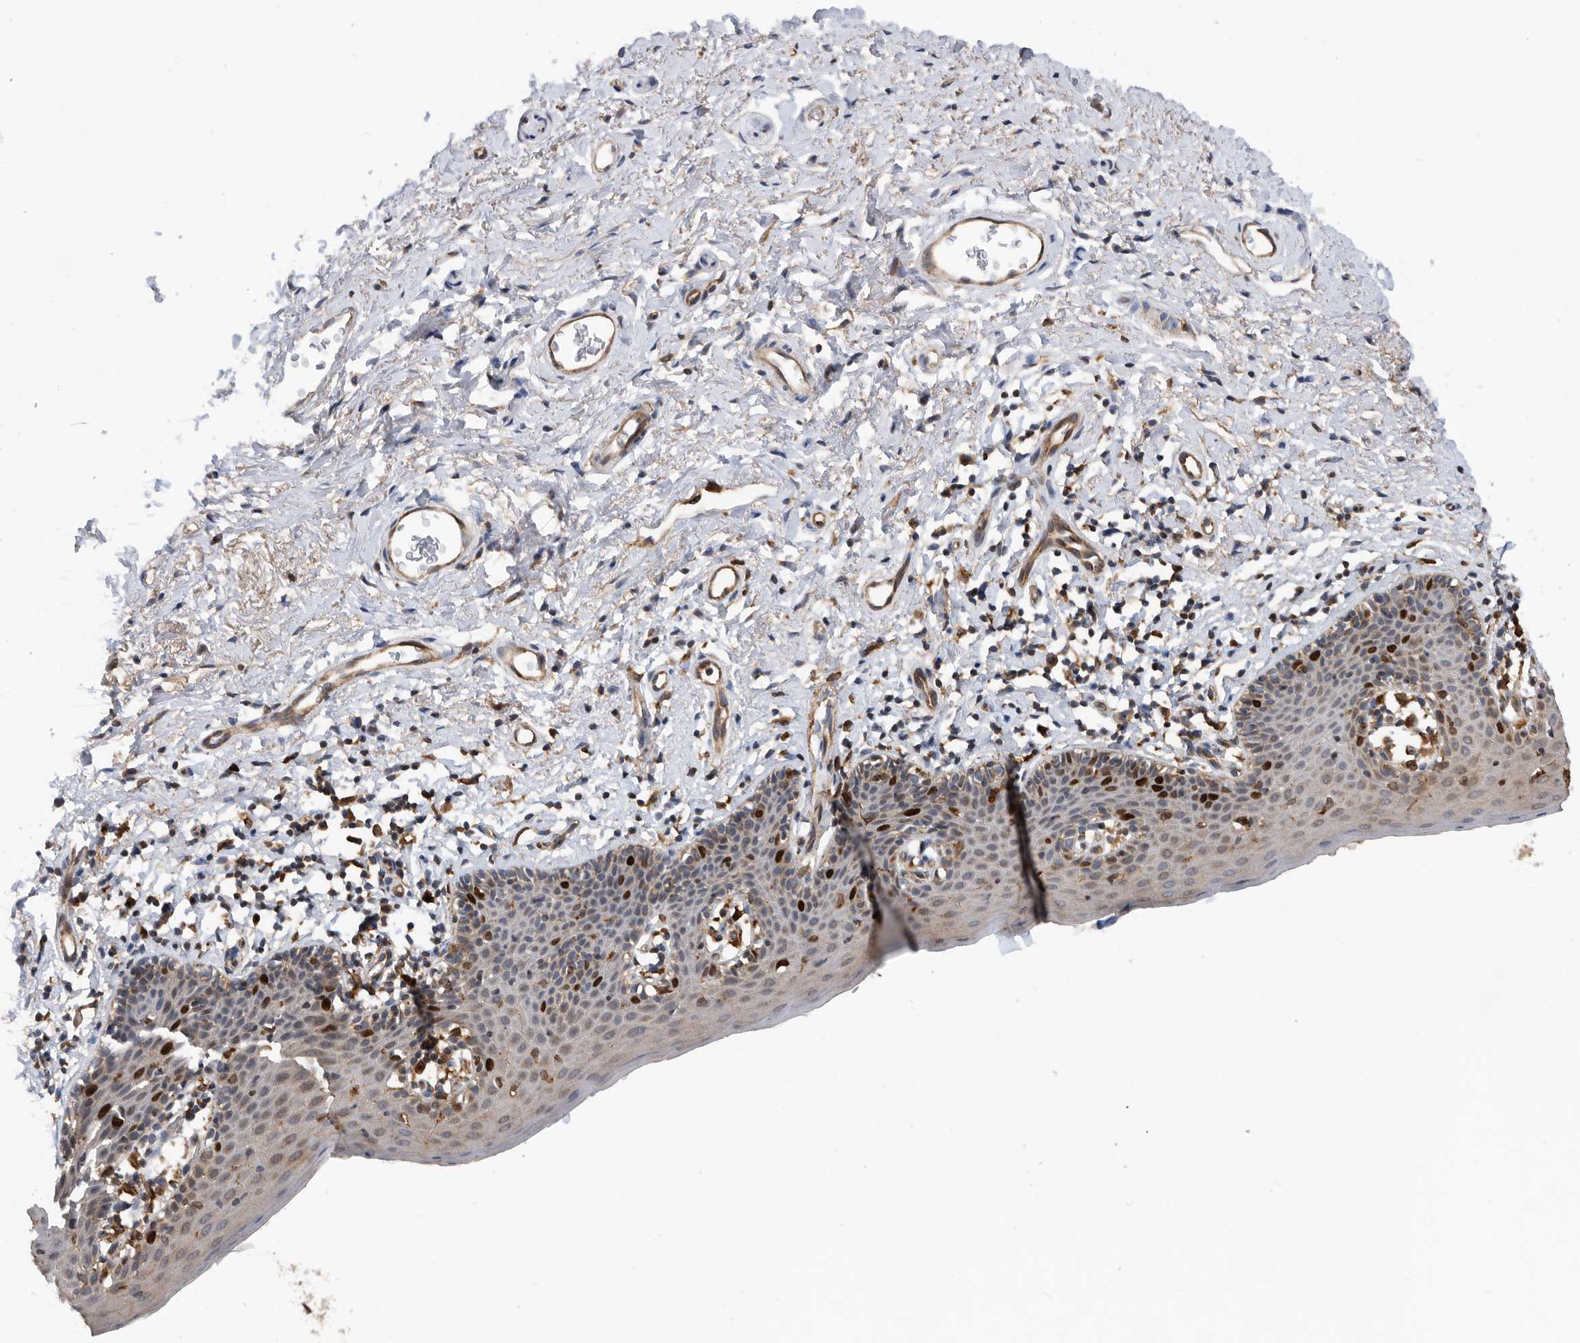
{"staining": {"intensity": "strong", "quantity": "<25%", "location": "cytoplasmic/membranous,nuclear"}, "tissue": "skin", "cell_type": "Epidermal cells", "image_type": "normal", "snomed": [{"axis": "morphology", "description": "Normal tissue, NOS"}, {"axis": "topography", "description": "Vulva"}], "caption": "Approximately <25% of epidermal cells in benign skin demonstrate strong cytoplasmic/membranous,nuclear protein staining as visualized by brown immunohistochemical staining.", "gene": "ATAD2", "patient": {"sex": "female", "age": 66}}